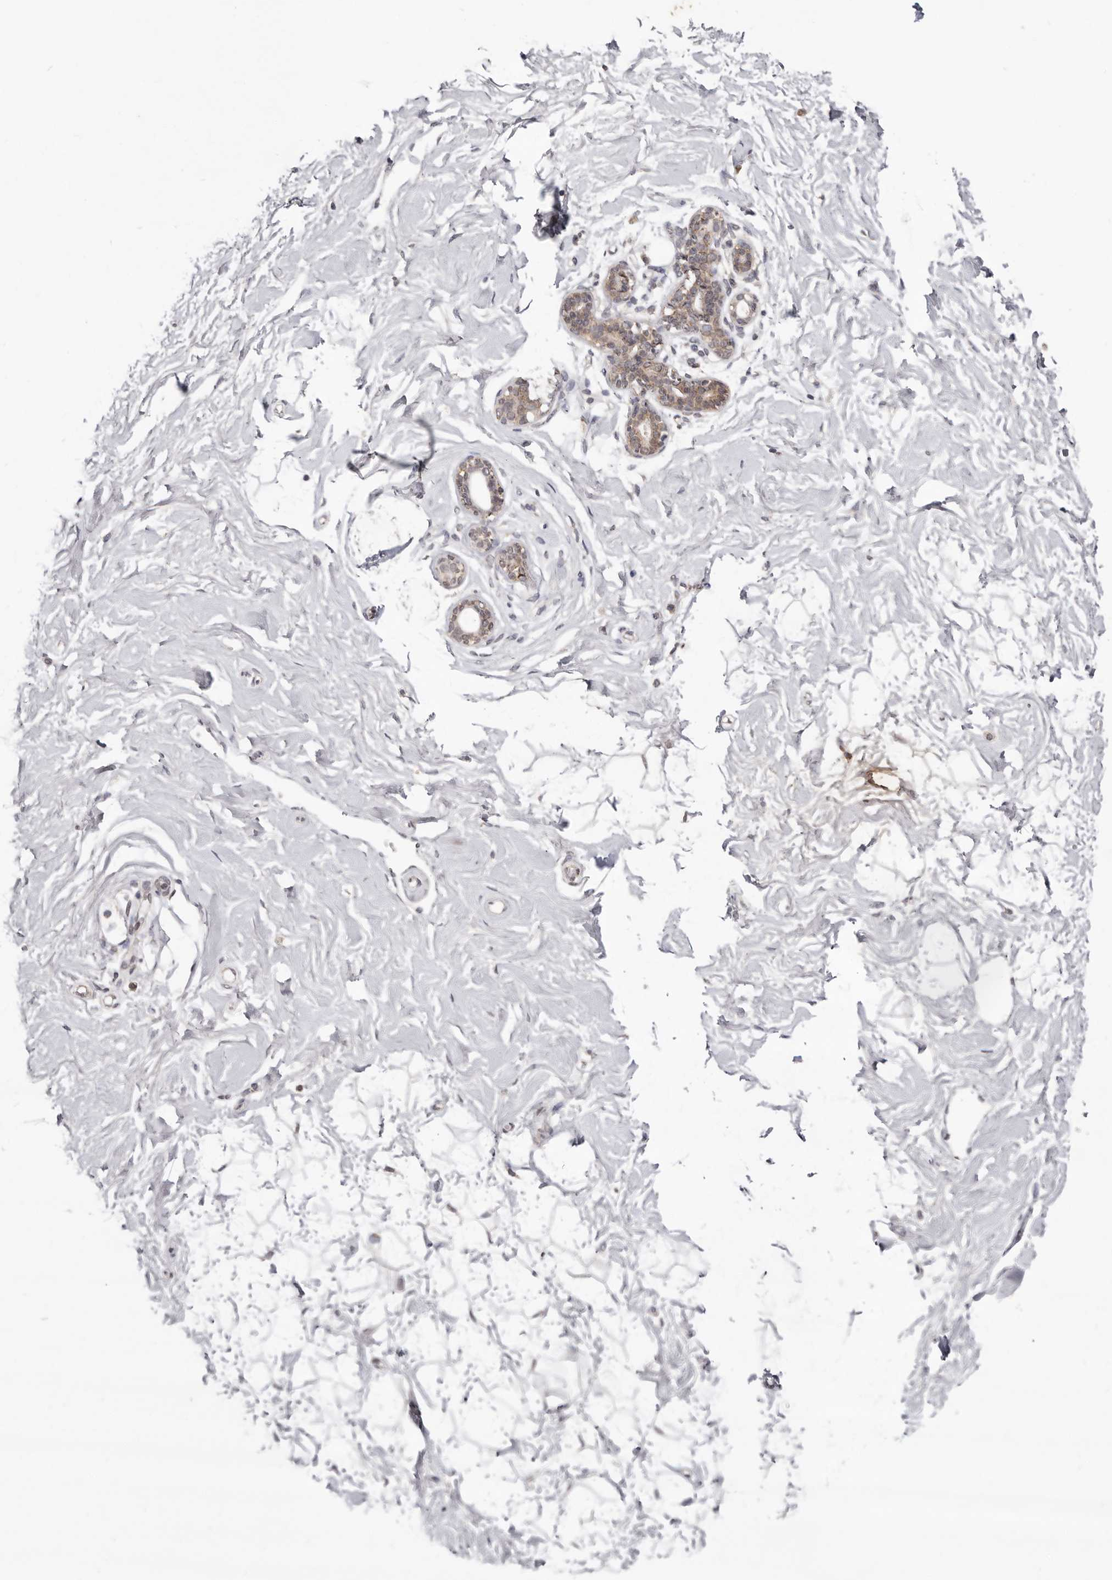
{"staining": {"intensity": "negative", "quantity": "none", "location": "none"}, "tissue": "breast", "cell_type": "Adipocytes", "image_type": "normal", "snomed": [{"axis": "morphology", "description": "Normal tissue, NOS"}, {"axis": "morphology", "description": "Adenoma, NOS"}, {"axis": "topography", "description": "Breast"}], "caption": "IHC photomicrograph of unremarkable breast: breast stained with DAB (3,3'-diaminobenzidine) displays no significant protein staining in adipocytes.", "gene": "LINGO2", "patient": {"sex": "female", "age": 23}}